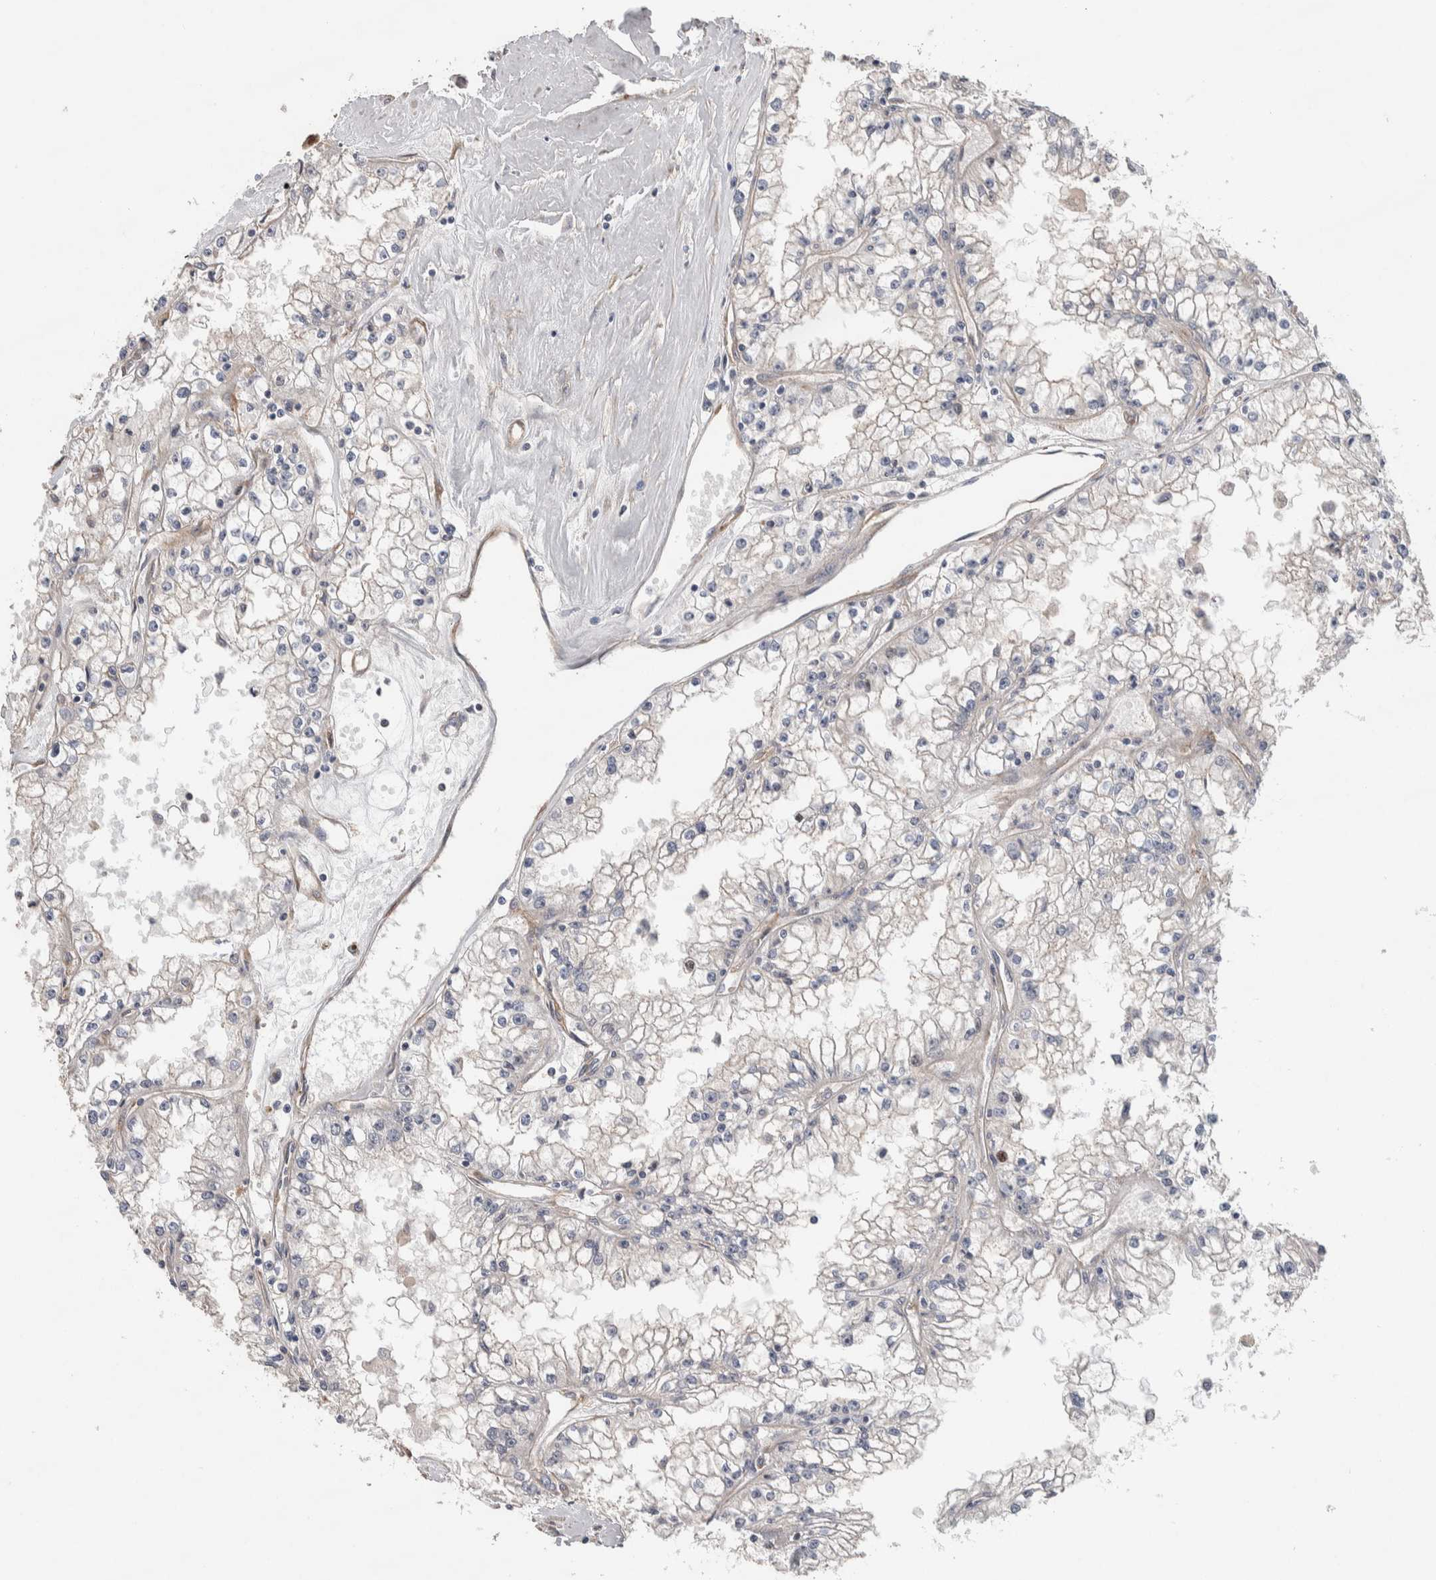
{"staining": {"intensity": "negative", "quantity": "none", "location": "none"}, "tissue": "renal cancer", "cell_type": "Tumor cells", "image_type": "cancer", "snomed": [{"axis": "morphology", "description": "Adenocarcinoma, NOS"}, {"axis": "topography", "description": "Kidney"}], "caption": "DAB immunohistochemical staining of human renal adenocarcinoma demonstrates no significant positivity in tumor cells.", "gene": "GCNA", "patient": {"sex": "male", "age": 56}}